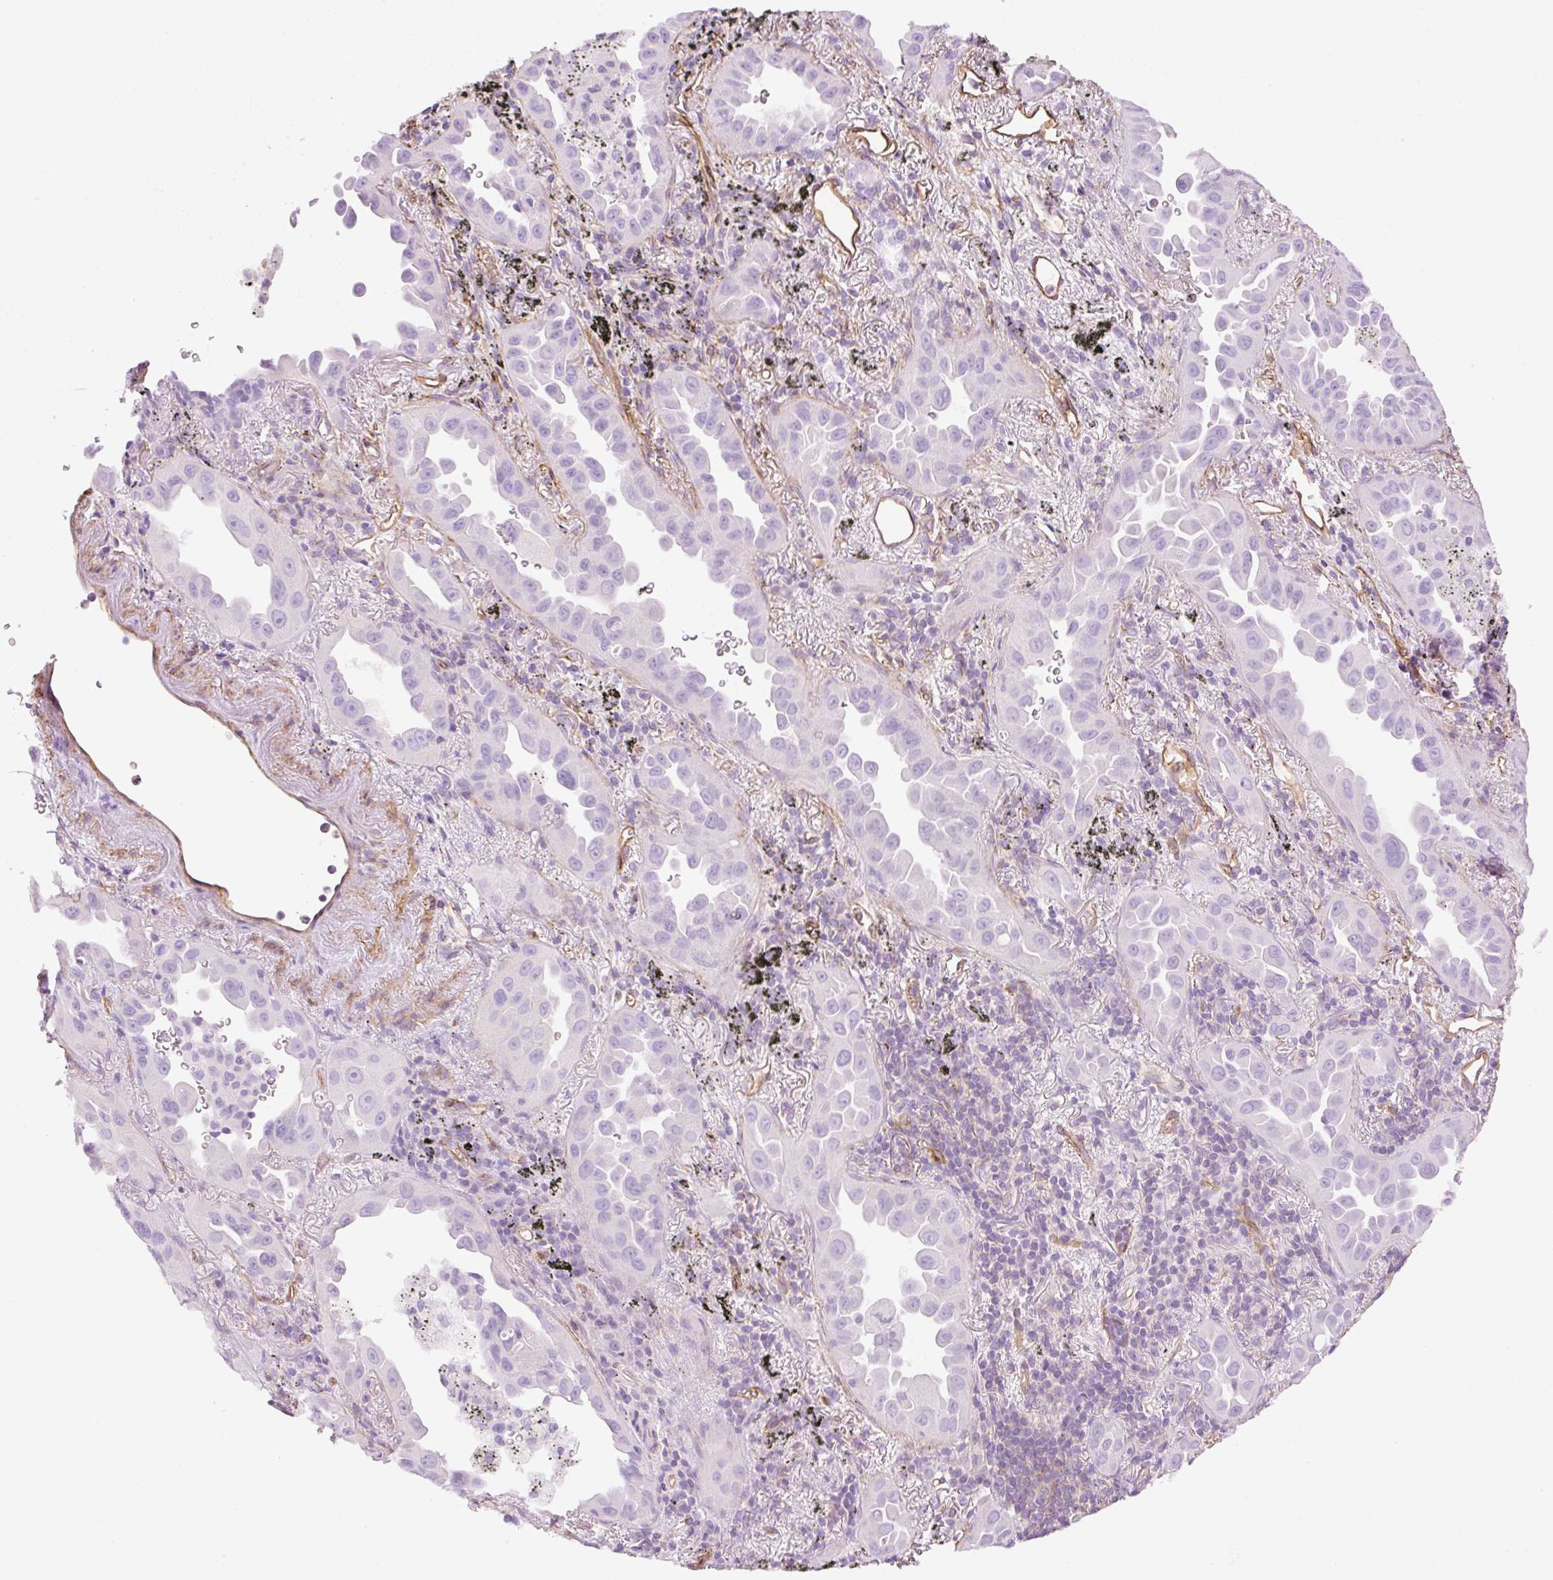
{"staining": {"intensity": "negative", "quantity": "none", "location": "none"}, "tissue": "lung cancer", "cell_type": "Tumor cells", "image_type": "cancer", "snomed": [{"axis": "morphology", "description": "Adenocarcinoma, NOS"}, {"axis": "topography", "description": "Lung"}], "caption": "An image of human lung cancer is negative for staining in tumor cells.", "gene": "EHD3", "patient": {"sex": "male", "age": 68}}